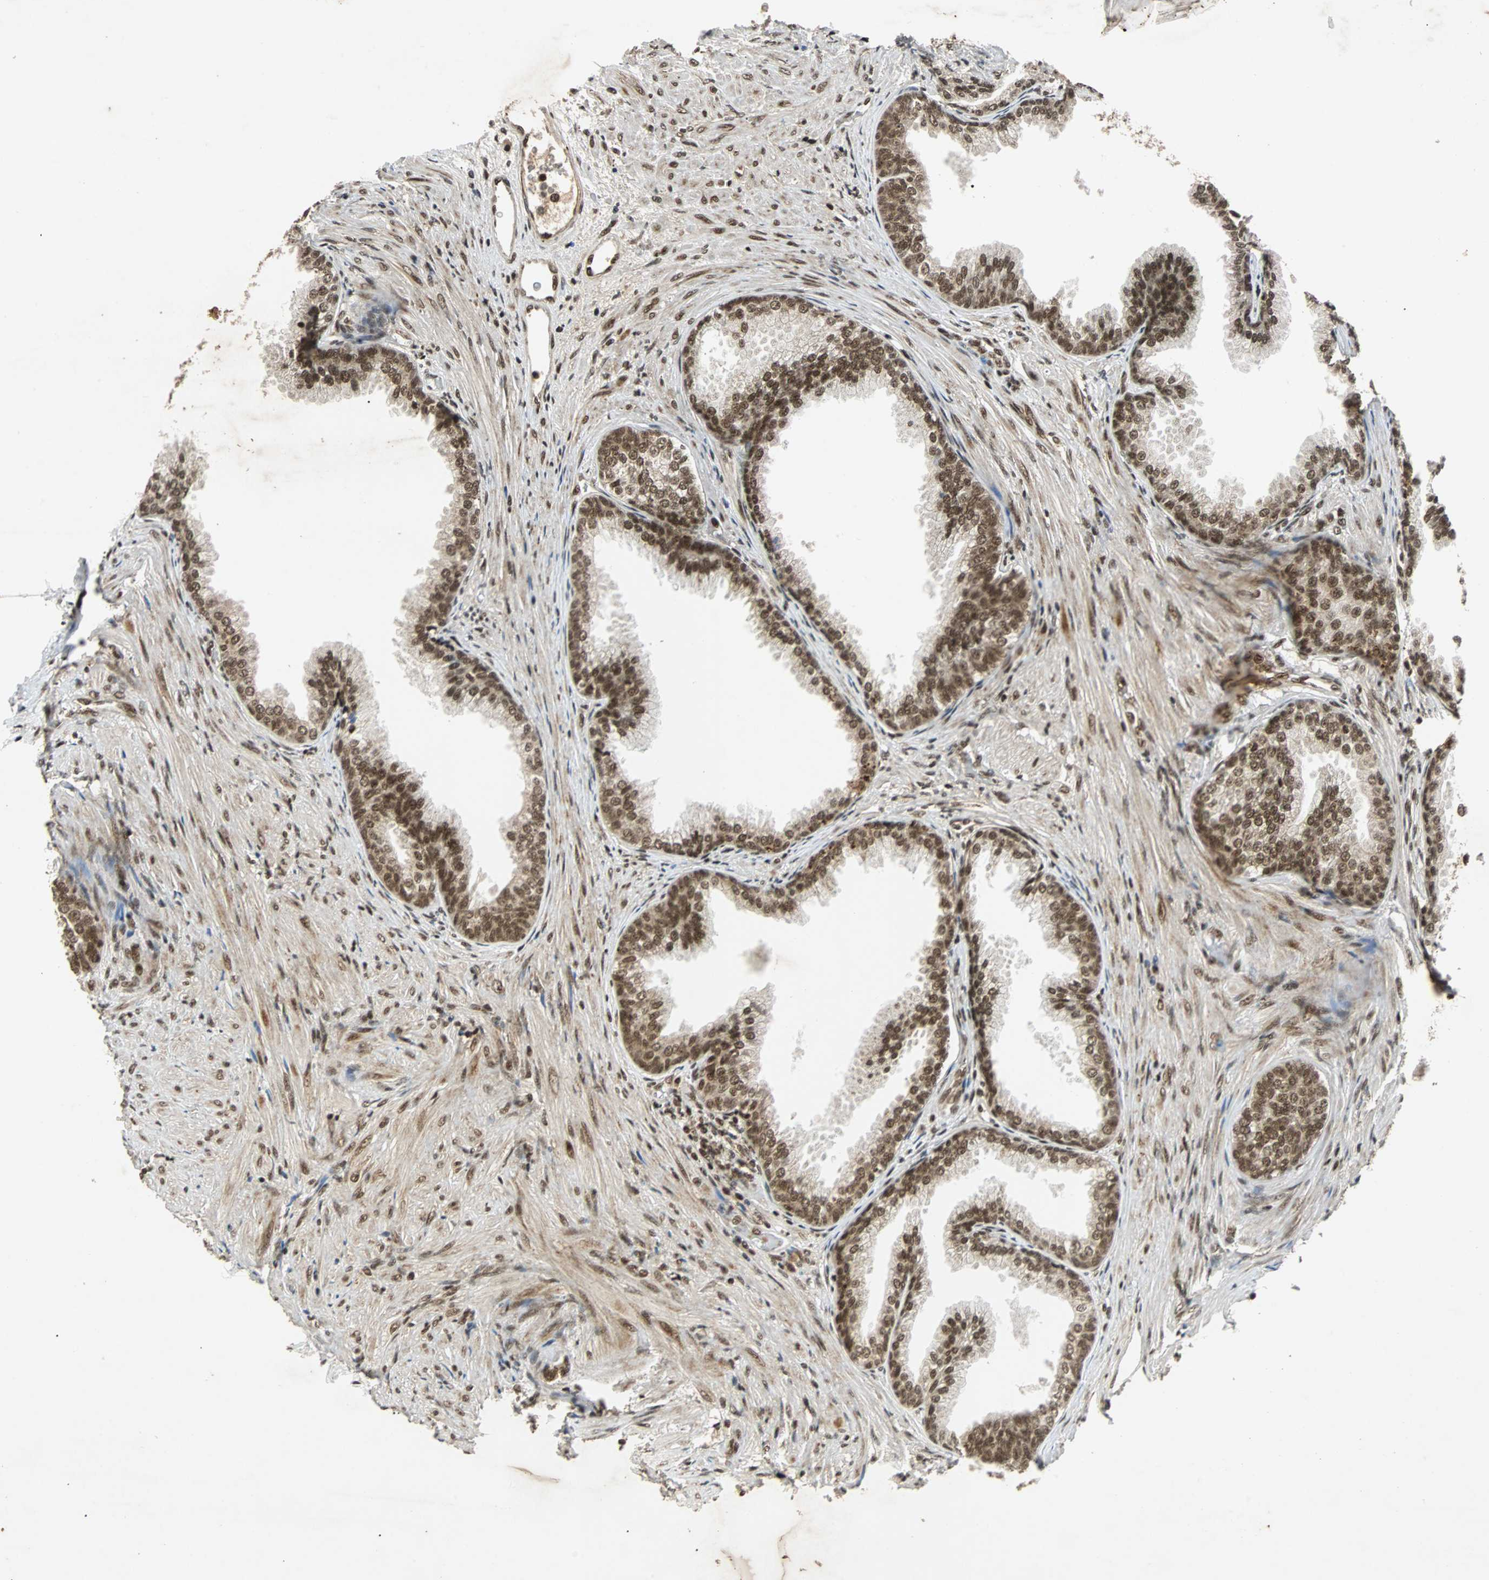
{"staining": {"intensity": "strong", "quantity": ">75%", "location": "nuclear"}, "tissue": "prostate", "cell_type": "Glandular cells", "image_type": "normal", "snomed": [{"axis": "morphology", "description": "Normal tissue, NOS"}, {"axis": "topography", "description": "Prostate"}], "caption": "Protein staining exhibits strong nuclear staining in approximately >75% of glandular cells in benign prostate. (Brightfield microscopy of DAB IHC at high magnification).", "gene": "TAF5", "patient": {"sex": "male", "age": 76}}